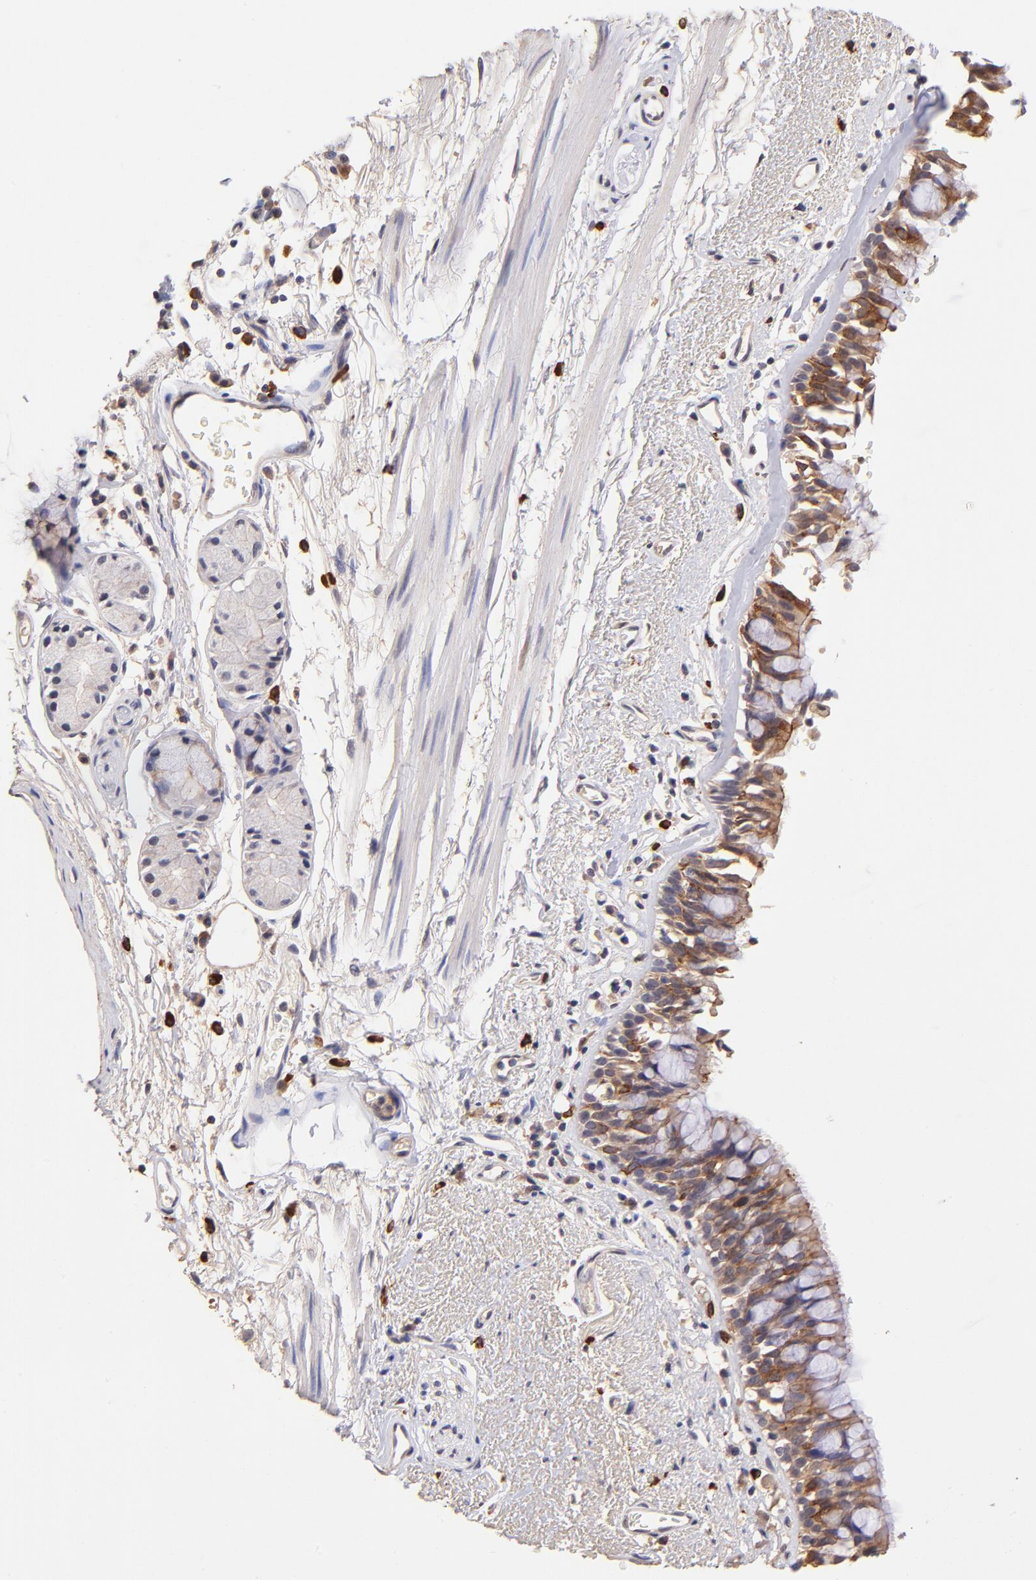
{"staining": {"intensity": "moderate", "quantity": ">75%", "location": "cytoplasmic/membranous"}, "tissue": "bronchus", "cell_type": "Respiratory epithelial cells", "image_type": "normal", "snomed": [{"axis": "morphology", "description": "Normal tissue, NOS"}, {"axis": "morphology", "description": "Adenocarcinoma, NOS"}, {"axis": "topography", "description": "Bronchus"}, {"axis": "topography", "description": "Lung"}], "caption": "DAB immunohistochemical staining of unremarkable human bronchus exhibits moderate cytoplasmic/membranous protein staining in about >75% of respiratory epithelial cells. The protein of interest is stained brown, and the nuclei are stained in blue (DAB IHC with brightfield microscopy, high magnification).", "gene": "RNASEL", "patient": {"sex": "male", "age": 71}}